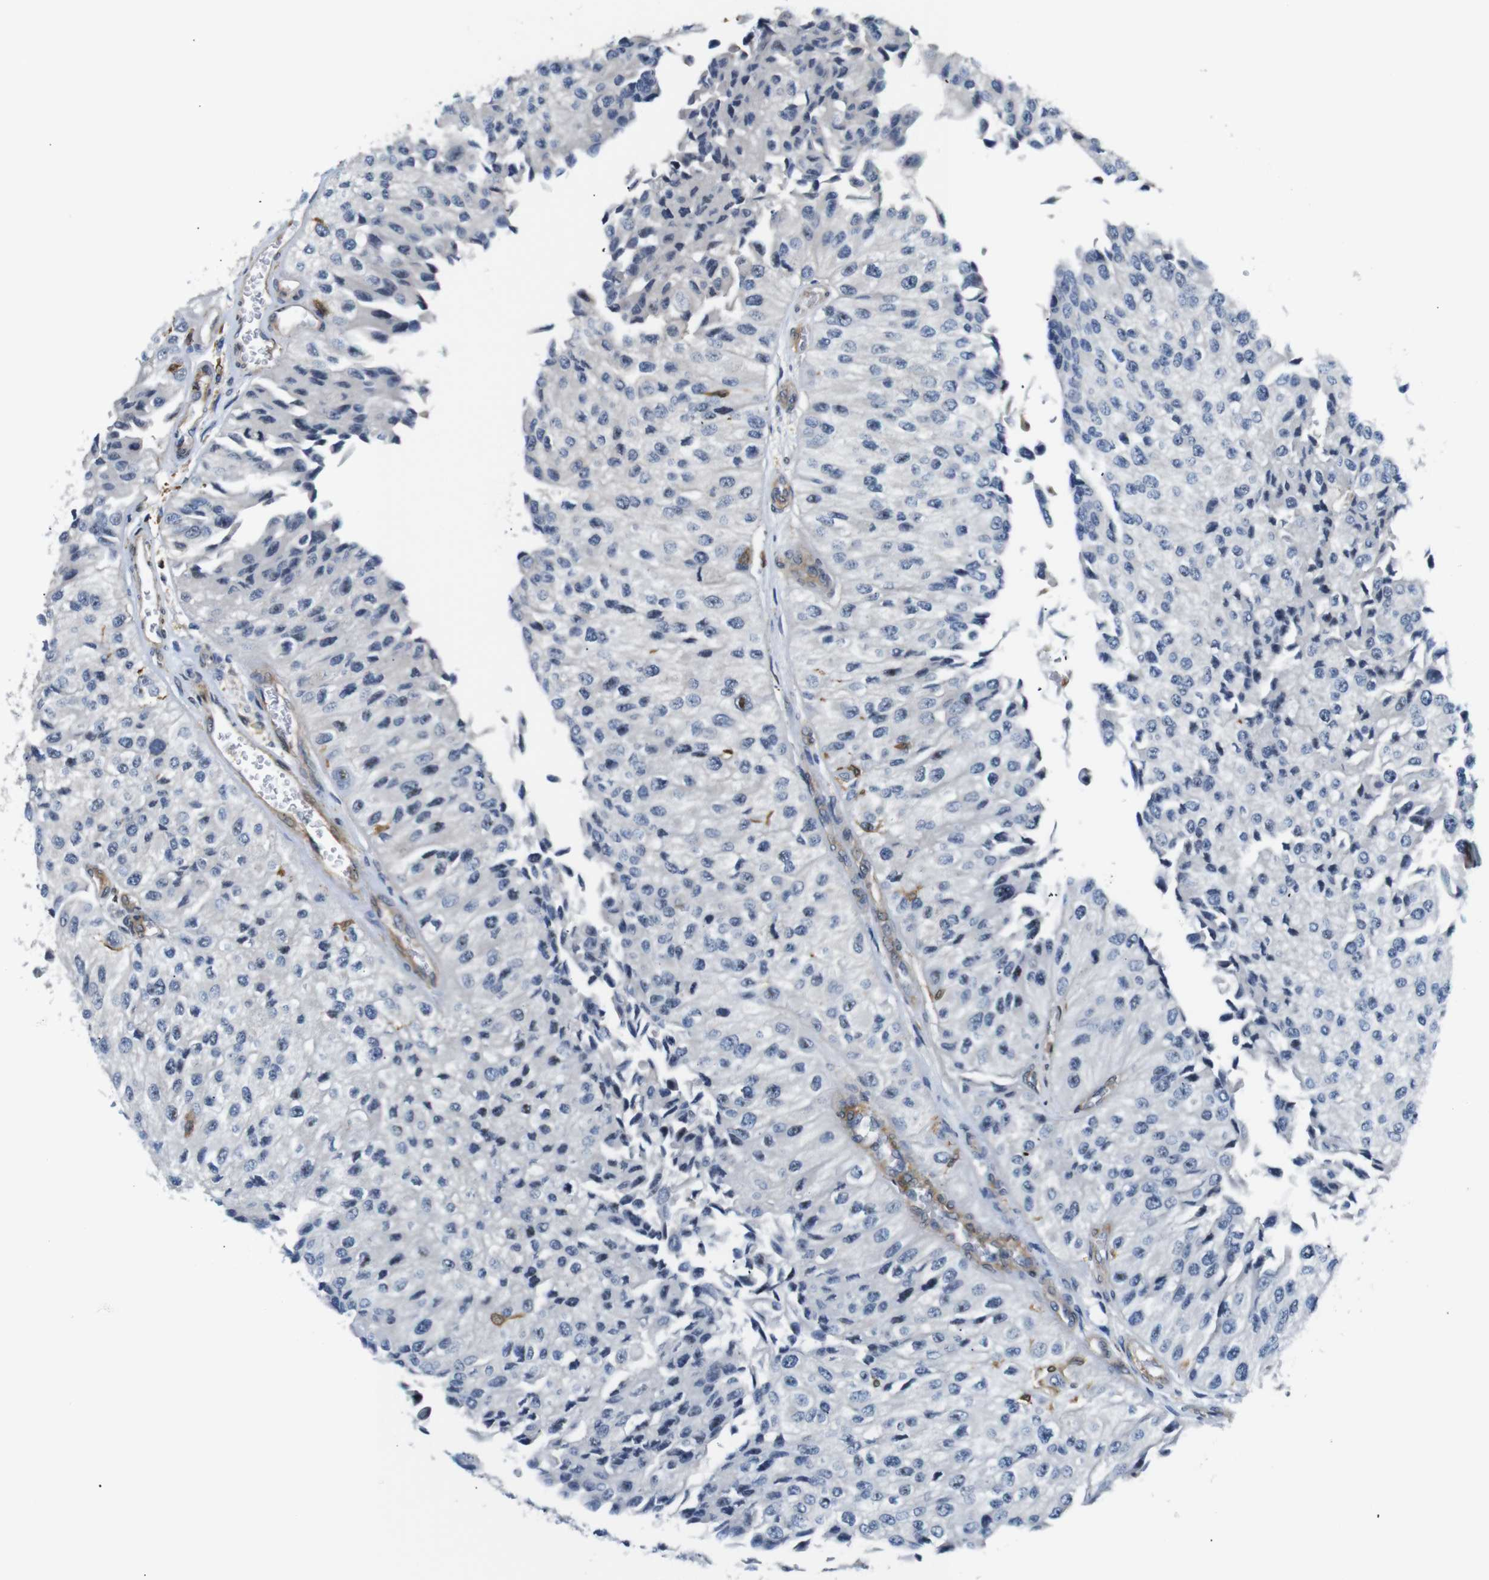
{"staining": {"intensity": "negative", "quantity": "none", "location": "none"}, "tissue": "urothelial cancer", "cell_type": "Tumor cells", "image_type": "cancer", "snomed": [{"axis": "morphology", "description": "Urothelial carcinoma, High grade"}, {"axis": "topography", "description": "Kidney"}, {"axis": "topography", "description": "Urinary bladder"}], "caption": "Immunohistochemical staining of human urothelial carcinoma (high-grade) demonstrates no significant expression in tumor cells.", "gene": "PARN", "patient": {"sex": "male", "age": 77}}